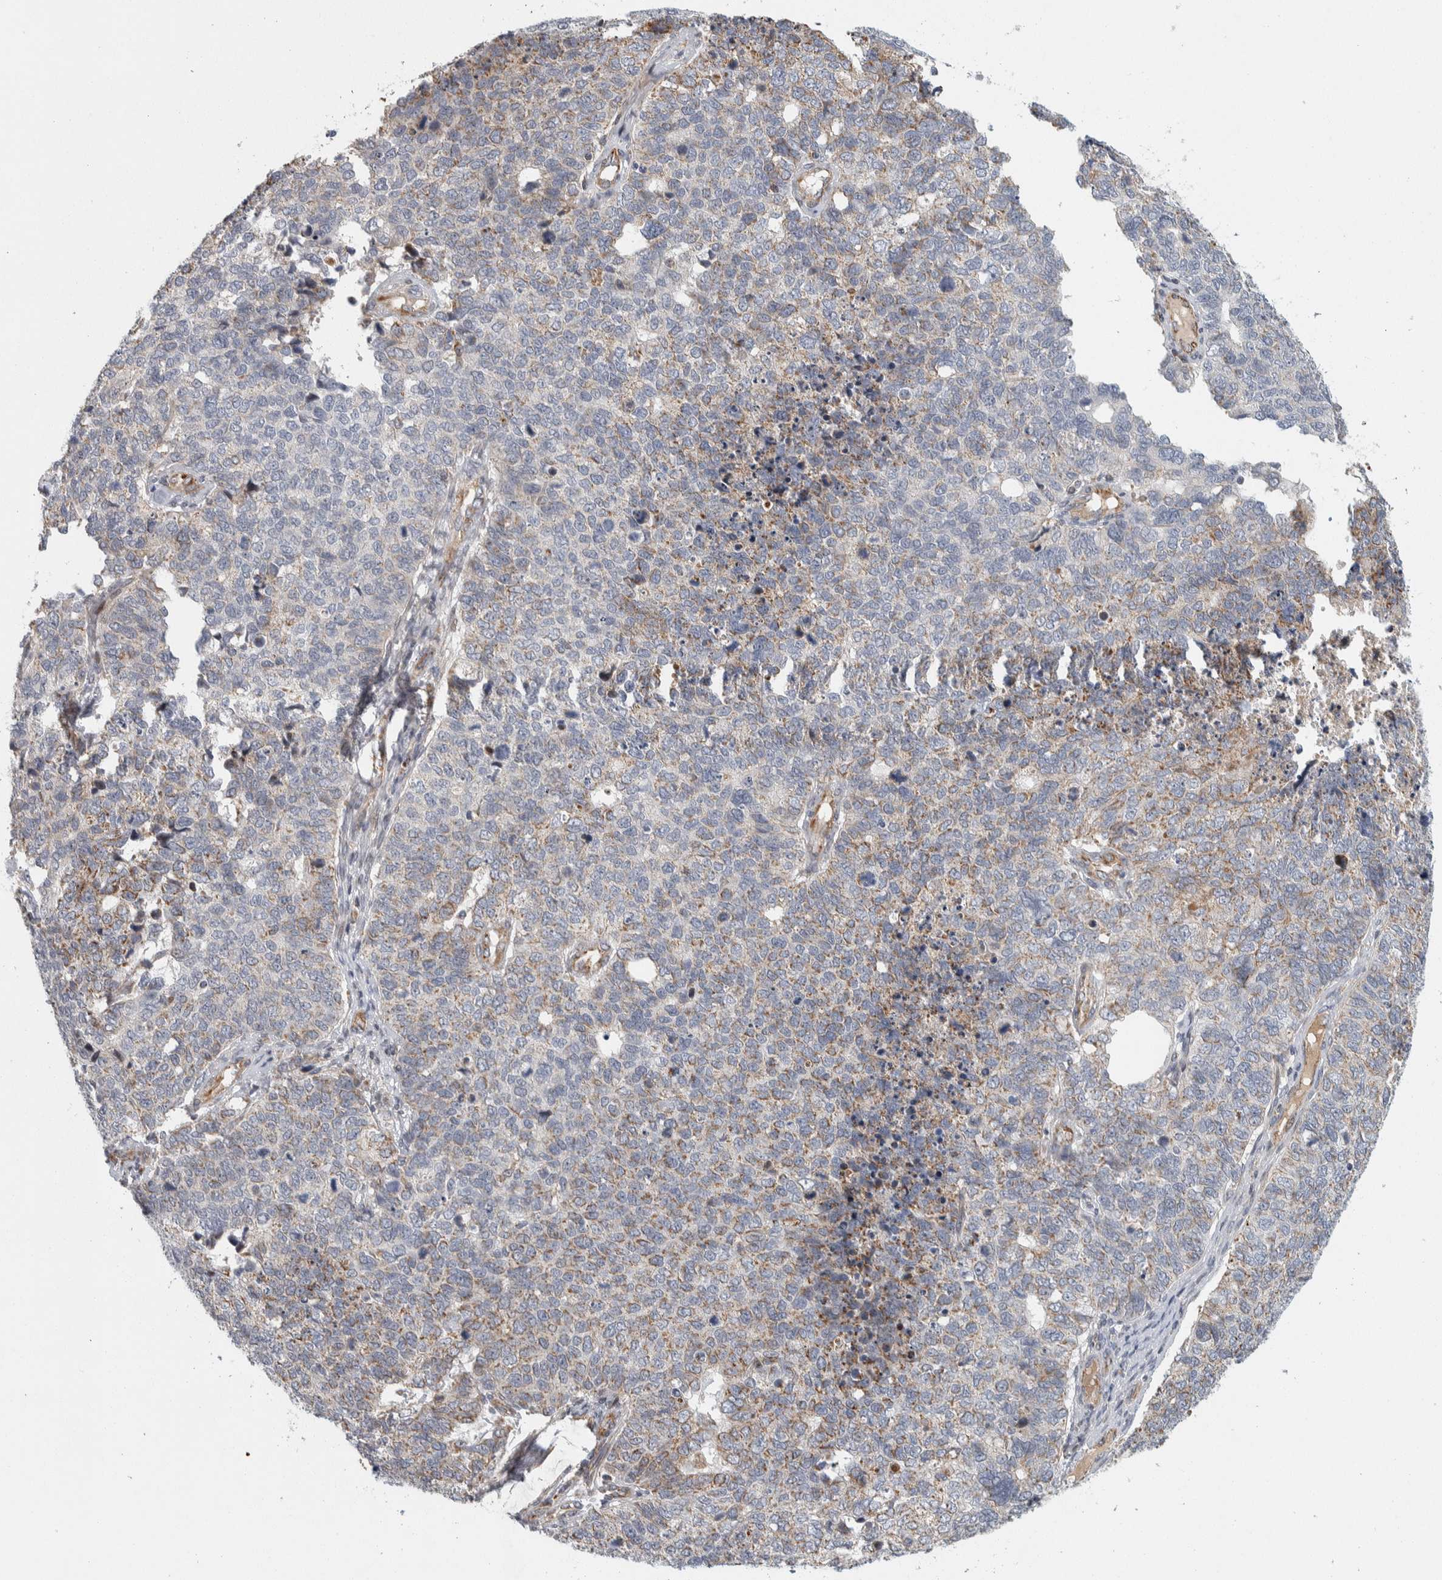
{"staining": {"intensity": "weak", "quantity": "<25%", "location": "cytoplasmic/membranous"}, "tissue": "cervical cancer", "cell_type": "Tumor cells", "image_type": "cancer", "snomed": [{"axis": "morphology", "description": "Squamous cell carcinoma, NOS"}, {"axis": "topography", "description": "Cervix"}], "caption": "DAB immunohistochemical staining of cervical cancer reveals no significant expression in tumor cells.", "gene": "AFP", "patient": {"sex": "female", "age": 63}}